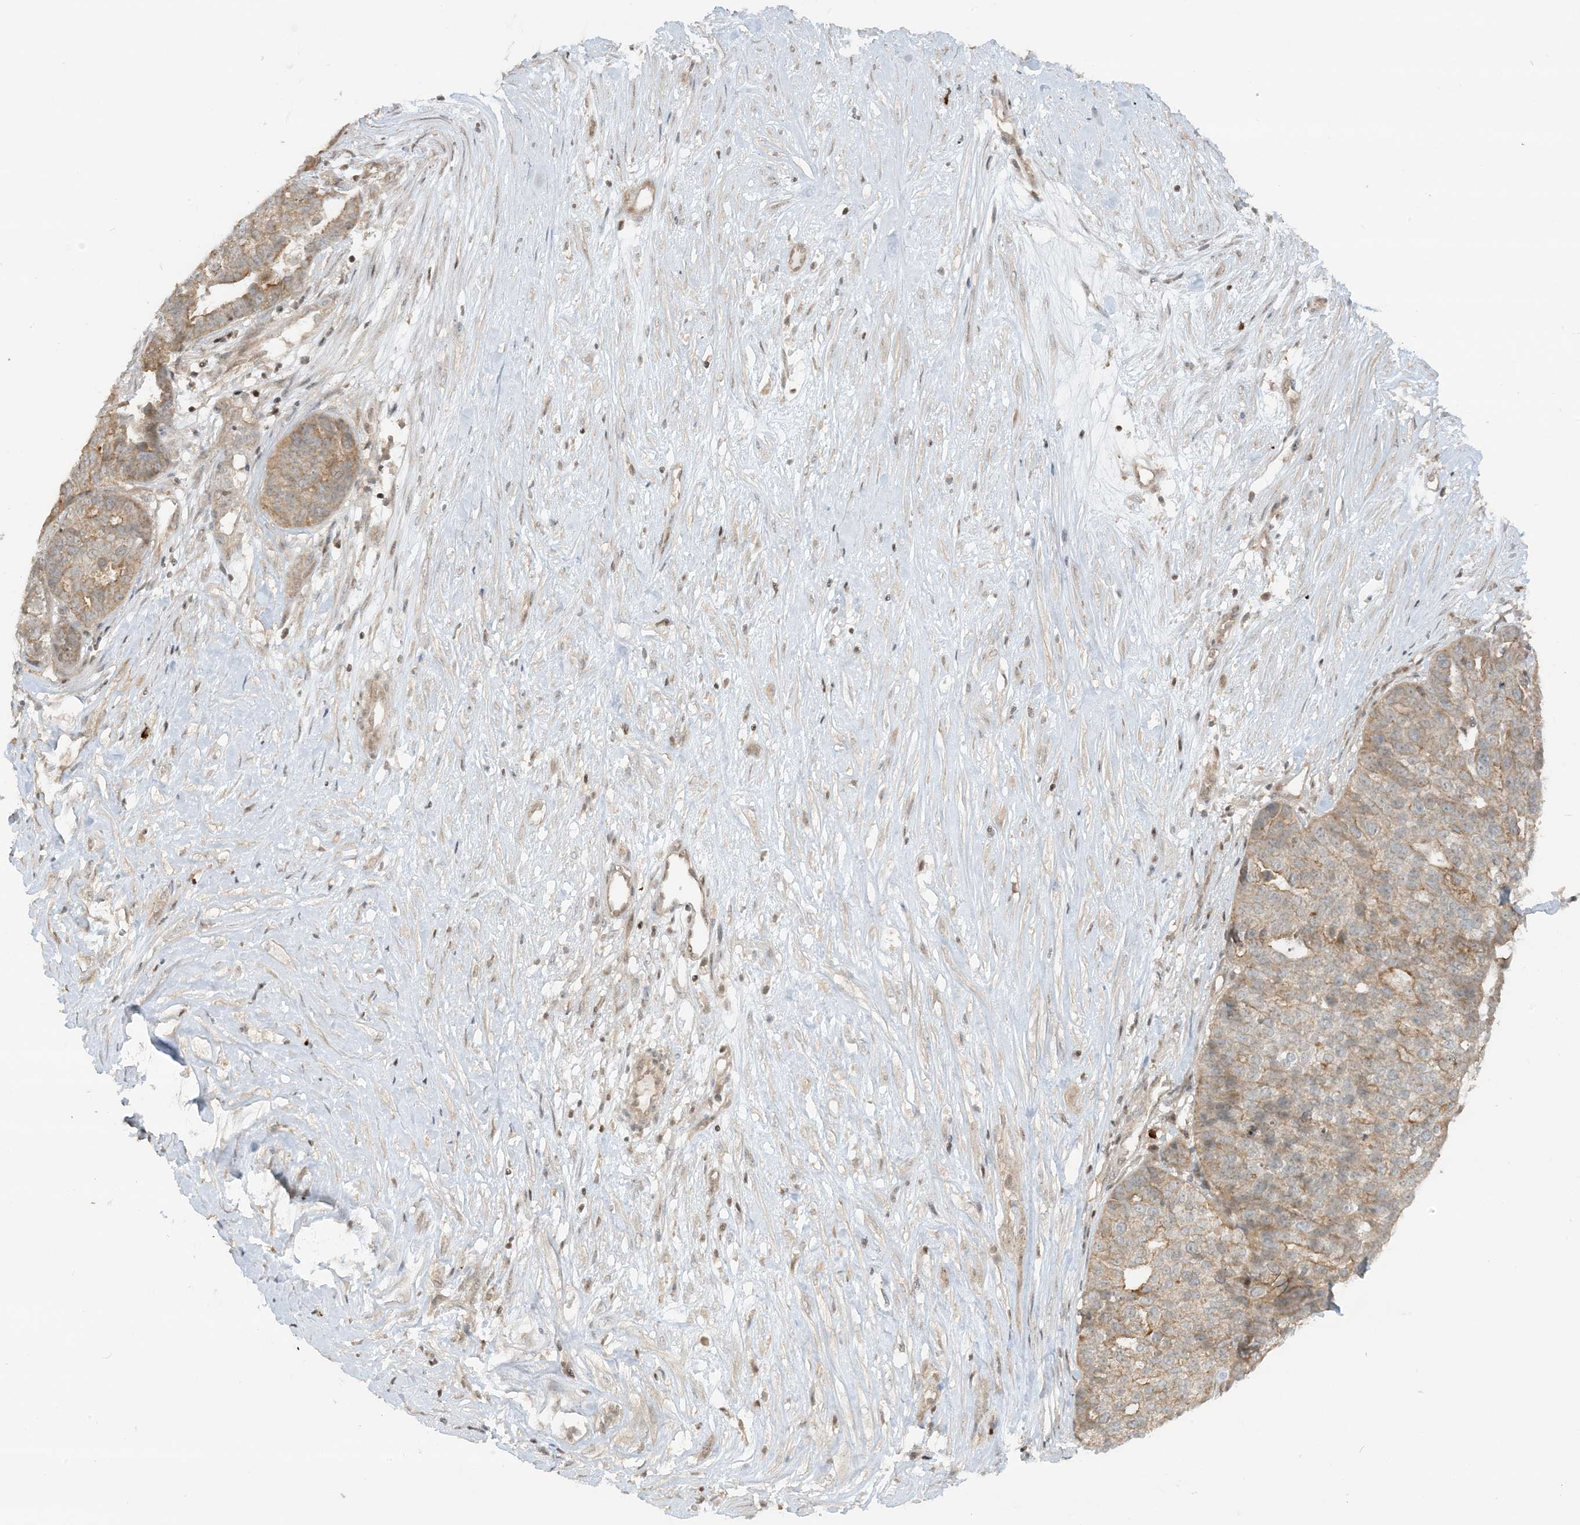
{"staining": {"intensity": "weak", "quantity": "25%-75%", "location": "cytoplasmic/membranous"}, "tissue": "ovarian cancer", "cell_type": "Tumor cells", "image_type": "cancer", "snomed": [{"axis": "morphology", "description": "Cystadenocarcinoma, serous, NOS"}, {"axis": "topography", "description": "Ovary"}], "caption": "Immunohistochemical staining of human ovarian serous cystadenocarcinoma demonstrates weak cytoplasmic/membranous protein expression in about 25%-75% of tumor cells.", "gene": "PPP1R7", "patient": {"sex": "female", "age": 59}}